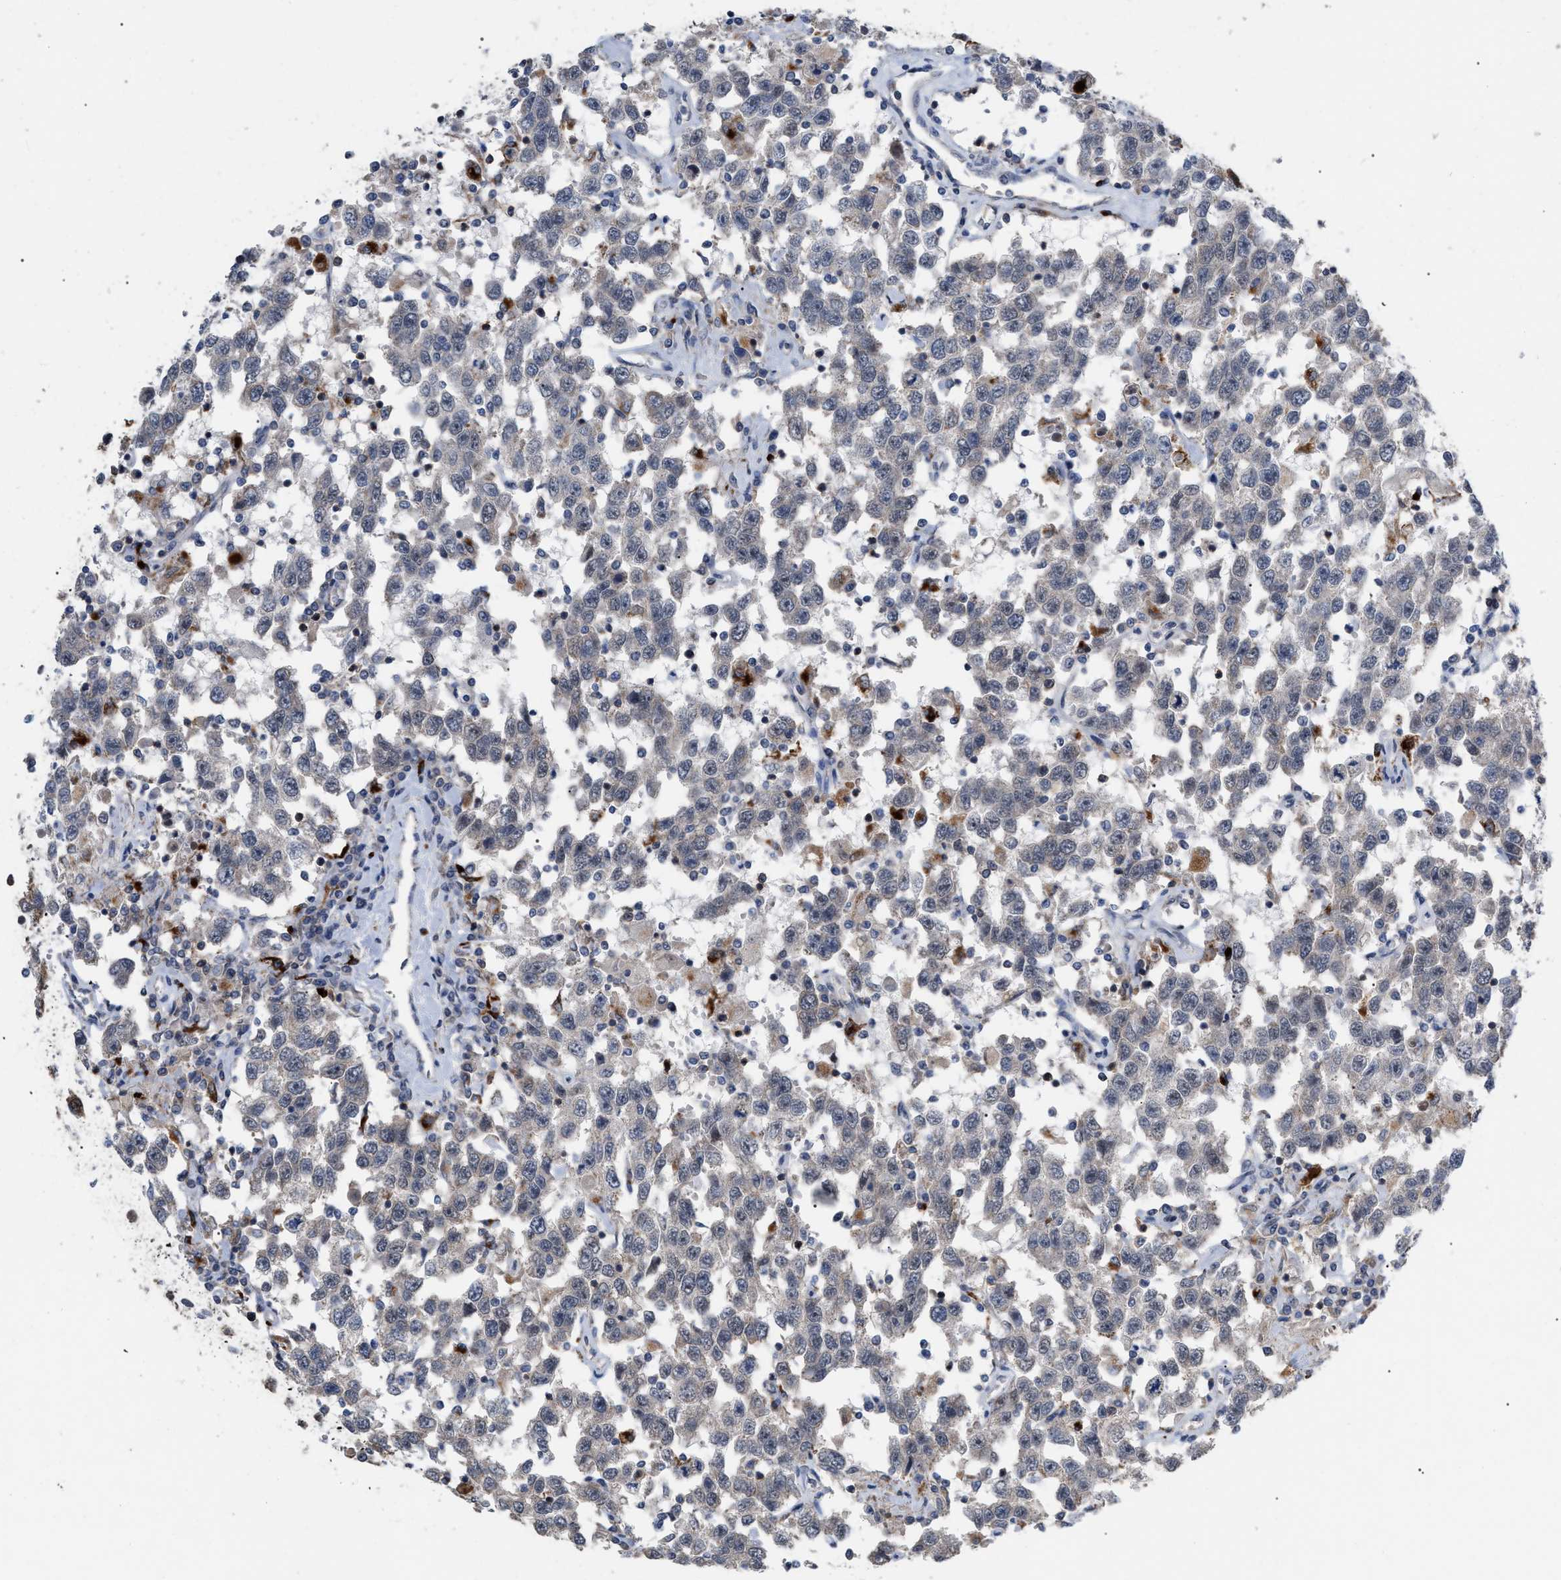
{"staining": {"intensity": "weak", "quantity": "<25%", "location": "nuclear"}, "tissue": "testis cancer", "cell_type": "Tumor cells", "image_type": "cancer", "snomed": [{"axis": "morphology", "description": "Seminoma, NOS"}, {"axis": "topography", "description": "Testis"}], "caption": "Tumor cells show no significant positivity in testis seminoma.", "gene": "UPF1", "patient": {"sex": "male", "age": 41}}